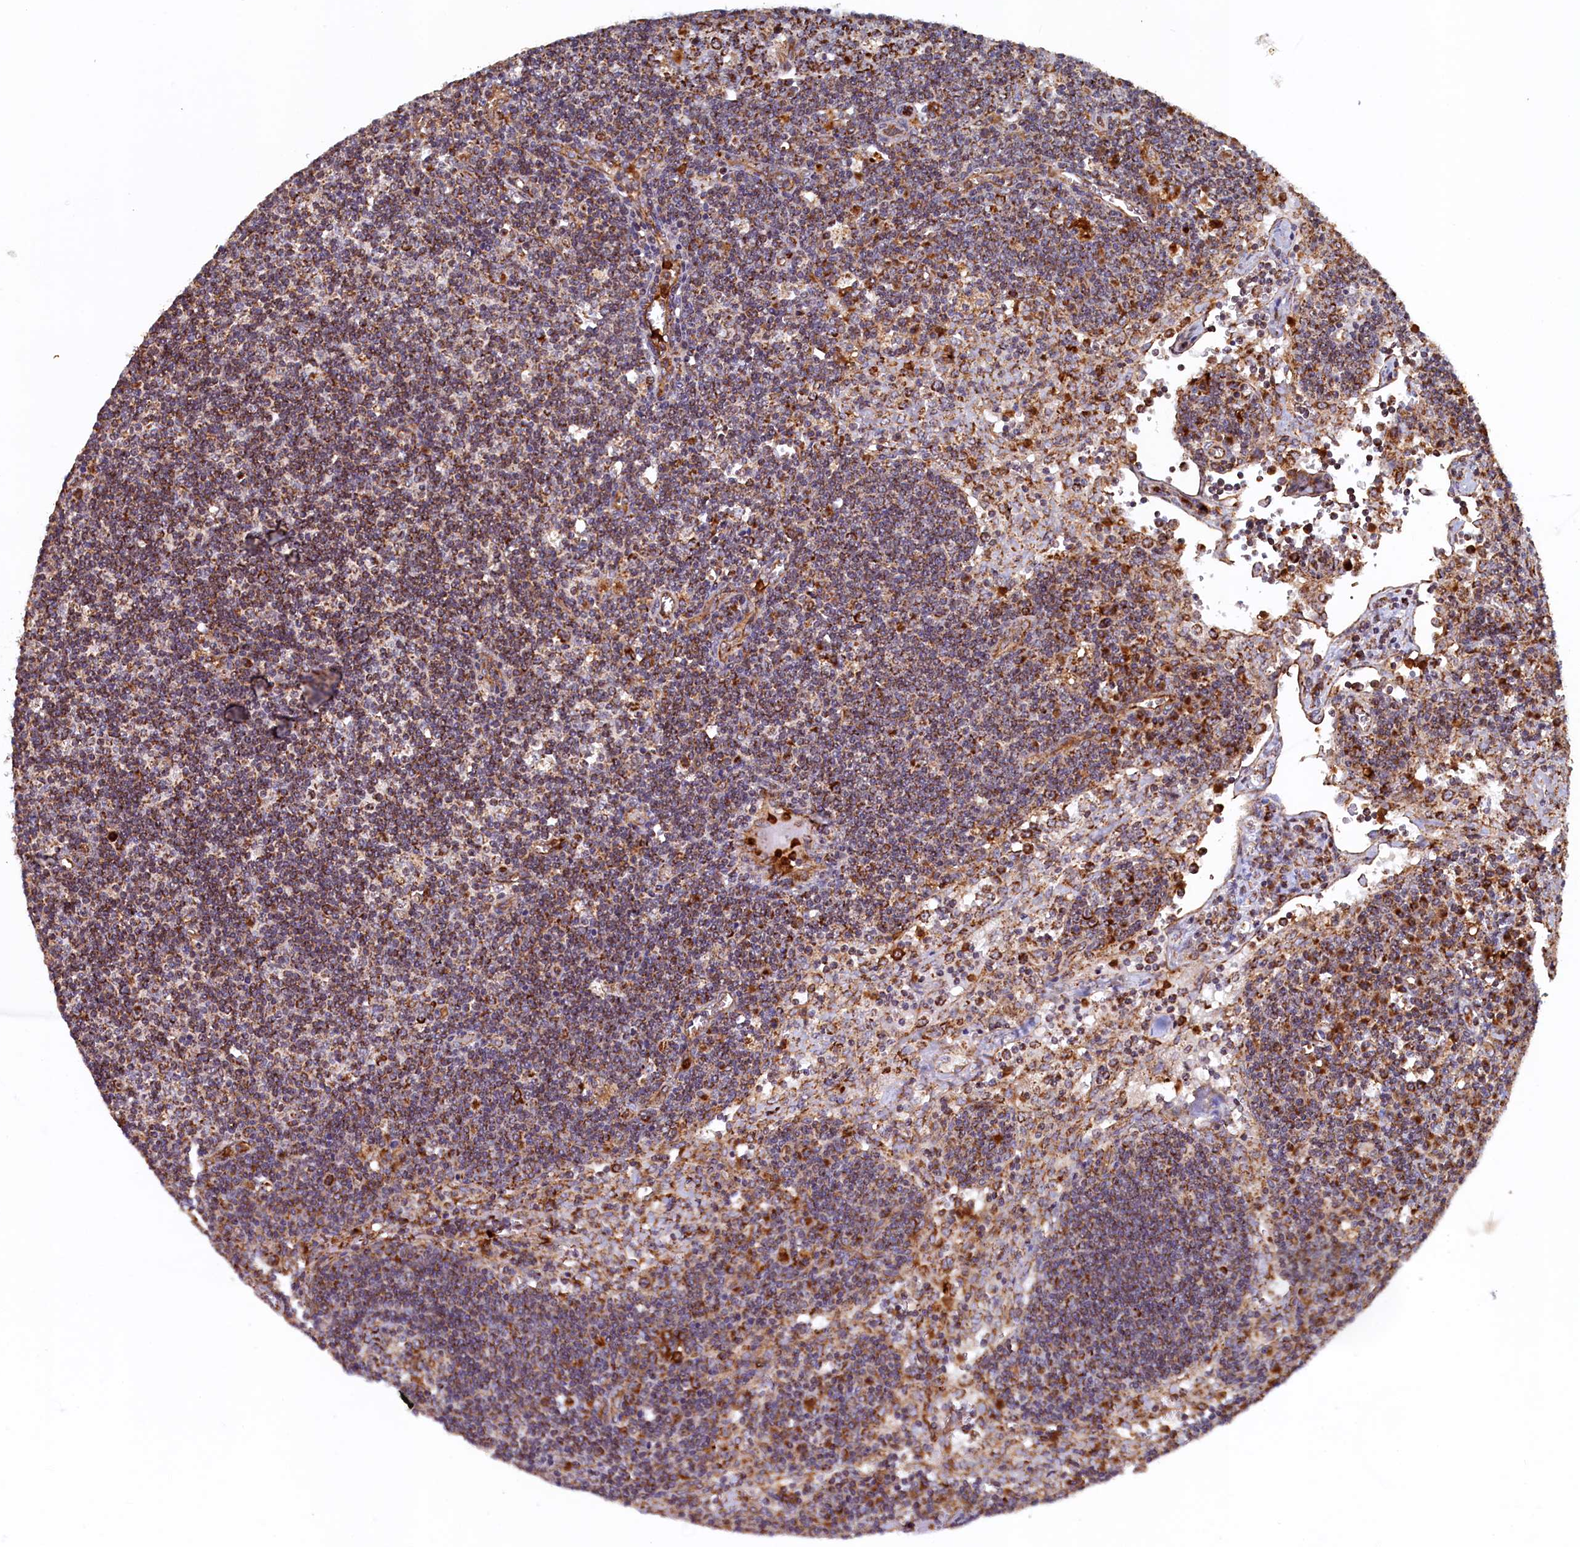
{"staining": {"intensity": "moderate", "quantity": ">75%", "location": "cytoplasmic/membranous"}, "tissue": "lymph node", "cell_type": "Germinal center cells", "image_type": "normal", "snomed": [{"axis": "morphology", "description": "Normal tissue, NOS"}, {"axis": "topography", "description": "Lymph node"}], "caption": "The photomicrograph reveals staining of normal lymph node, revealing moderate cytoplasmic/membranous protein staining (brown color) within germinal center cells.", "gene": "UBE3B", "patient": {"sex": "male", "age": 58}}